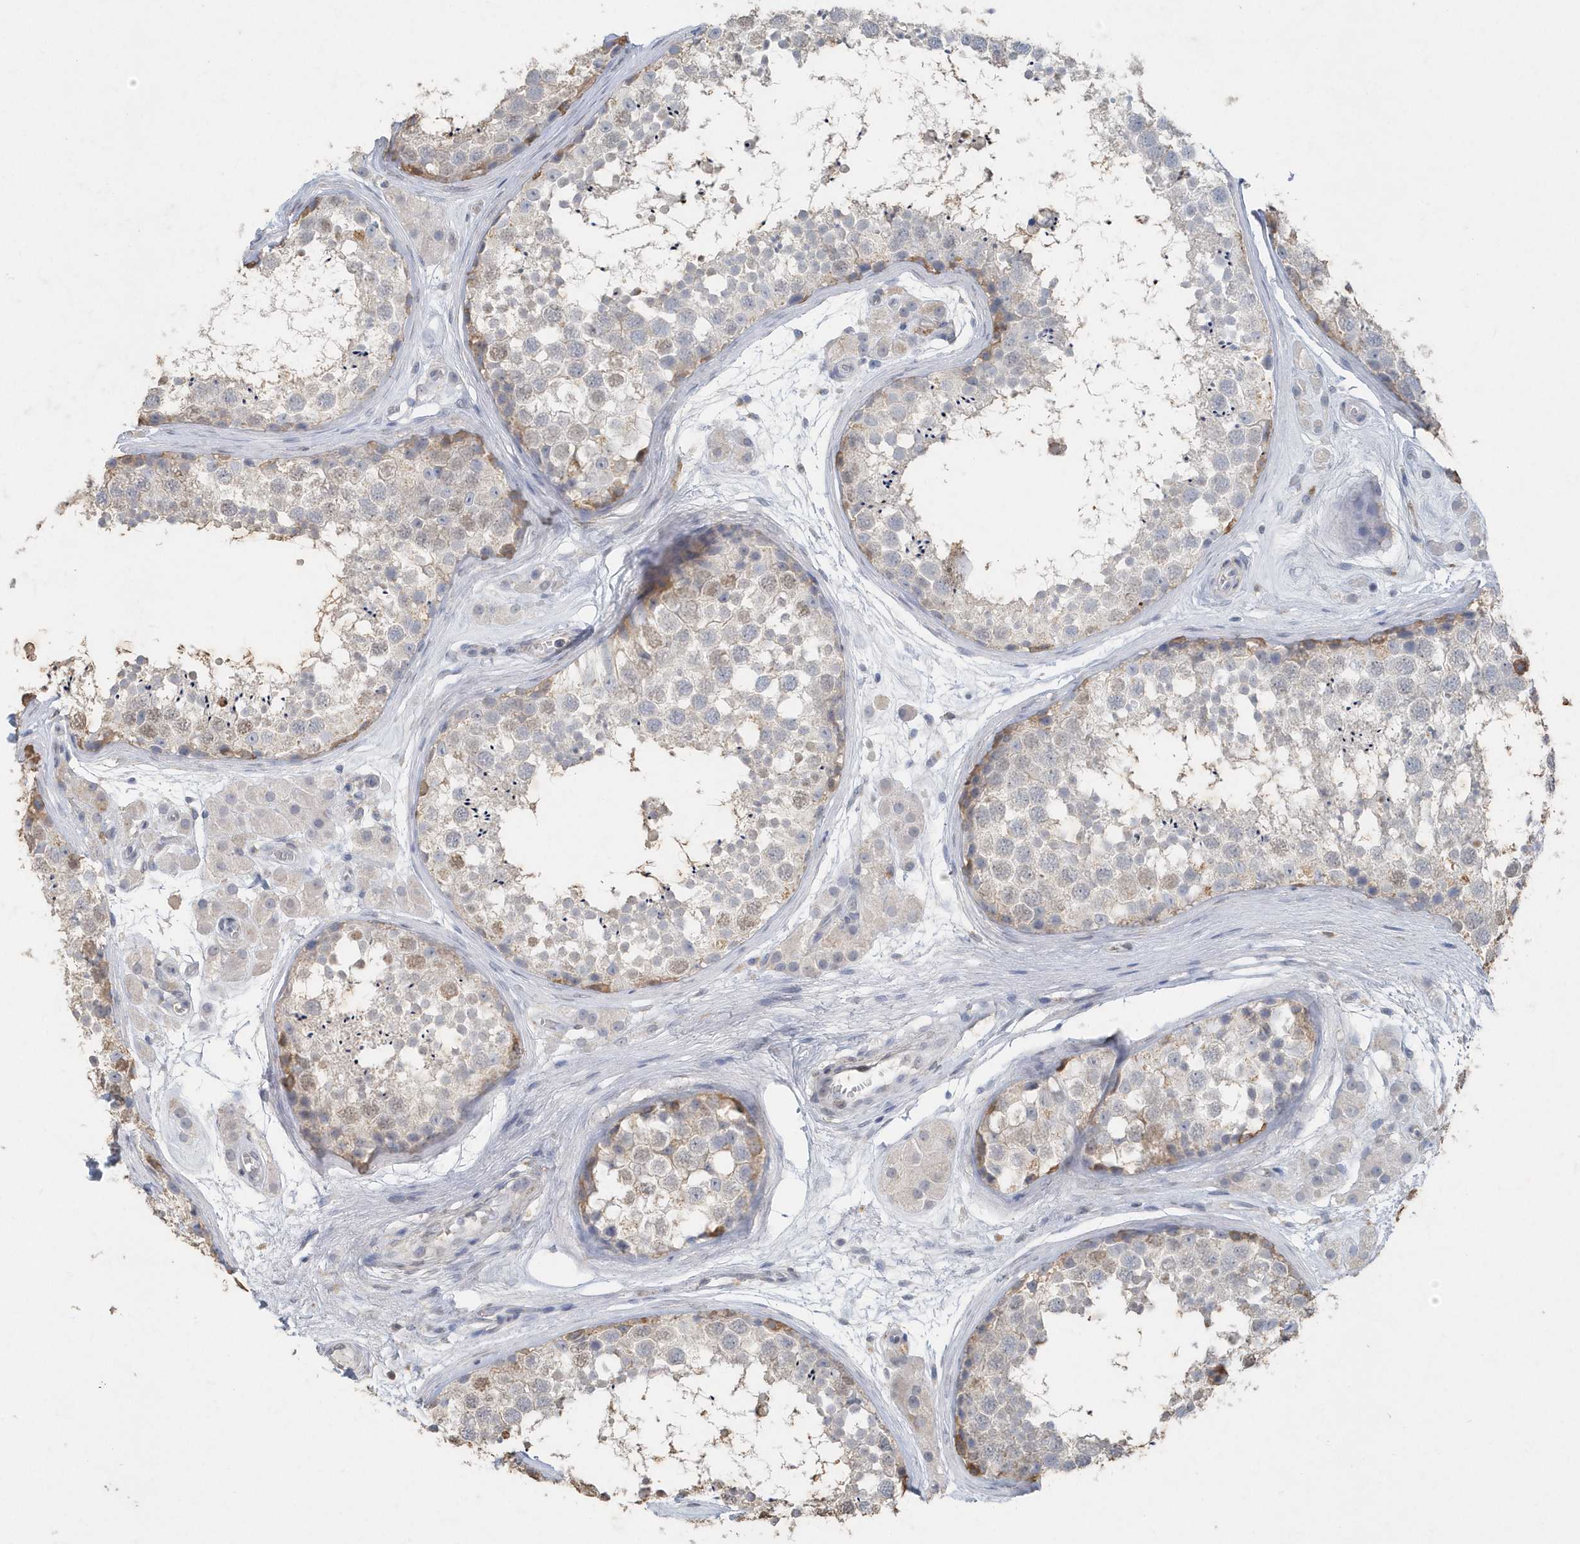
{"staining": {"intensity": "moderate", "quantity": "<25%", "location": "cytoplasmic/membranous"}, "tissue": "testis", "cell_type": "Cells in seminiferous ducts", "image_type": "normal", "snomed": [{"axis": "morphology", "description": "Normal tissue, NOS"}, {"axis": "topography", "description": "Testis"}], "caption": "Protein staining reveals moderate cytoplasmic/membranous staining in approximately <25% of cells in seminiferous ducts in unremarkable testis.", "gene": "PDCD1", "patient": {"sex": "male", "age": 56}}